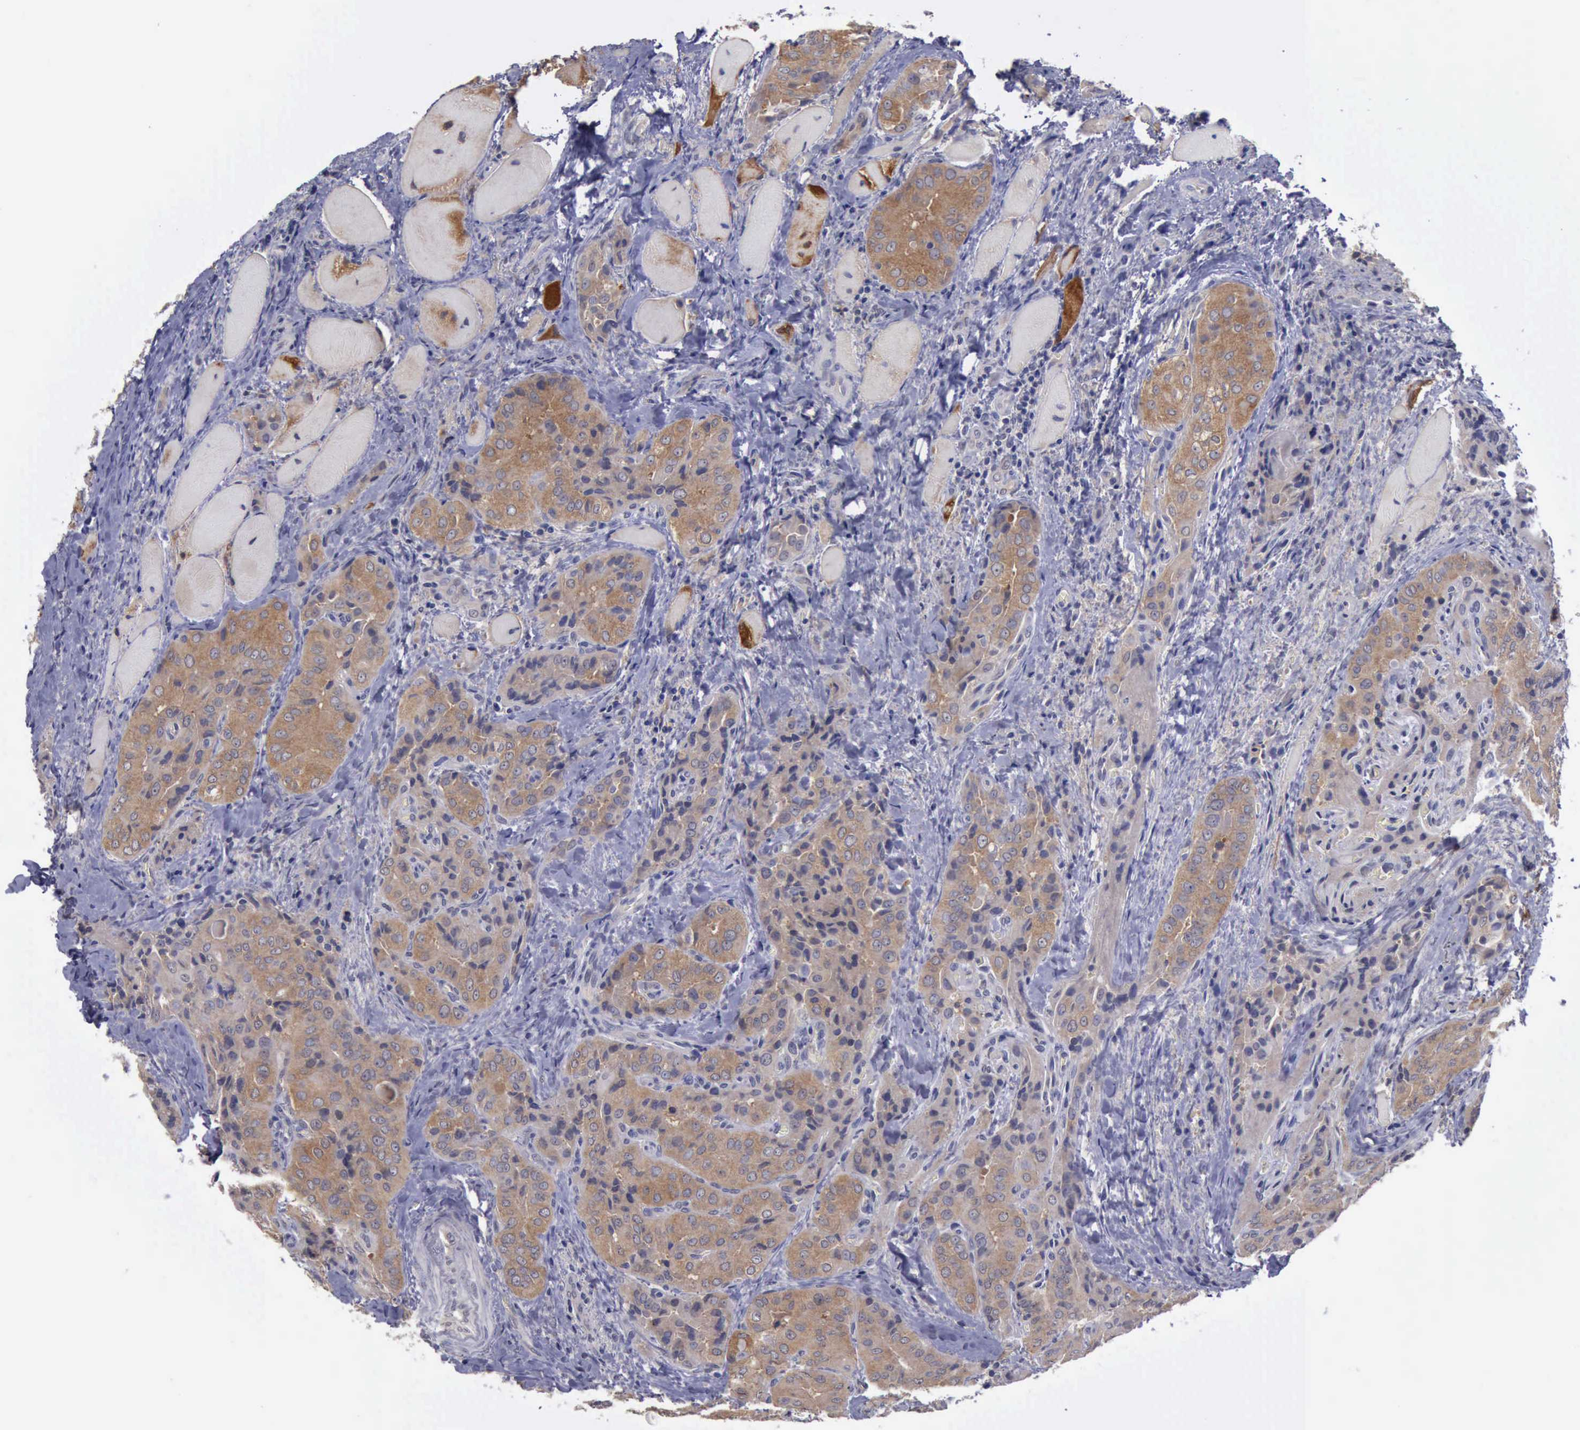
{"staining": {"intensity": "moderate", "quantity": ">75%", "location": "cytoplasmic/membranous"}, "tissue": "thyroid cancer", "cell_type": "Tumor cells", "image_type": "cancer", "snomed": [{"axis": "morphology", "description": "Papillary adenocarcinoma, NOS"}, {"axis": "topography", "description": "Thyroid gland"}], "caption": "Immunohistochemical staining of thyroid cancer (papillary adenocarcinoma) shows medium levels of moderate cytoplasmic/membranous staining in approximately >75% of tumor cells.", "gene": "PHKA1", "patient": {"sex": "female", "age": 71}}